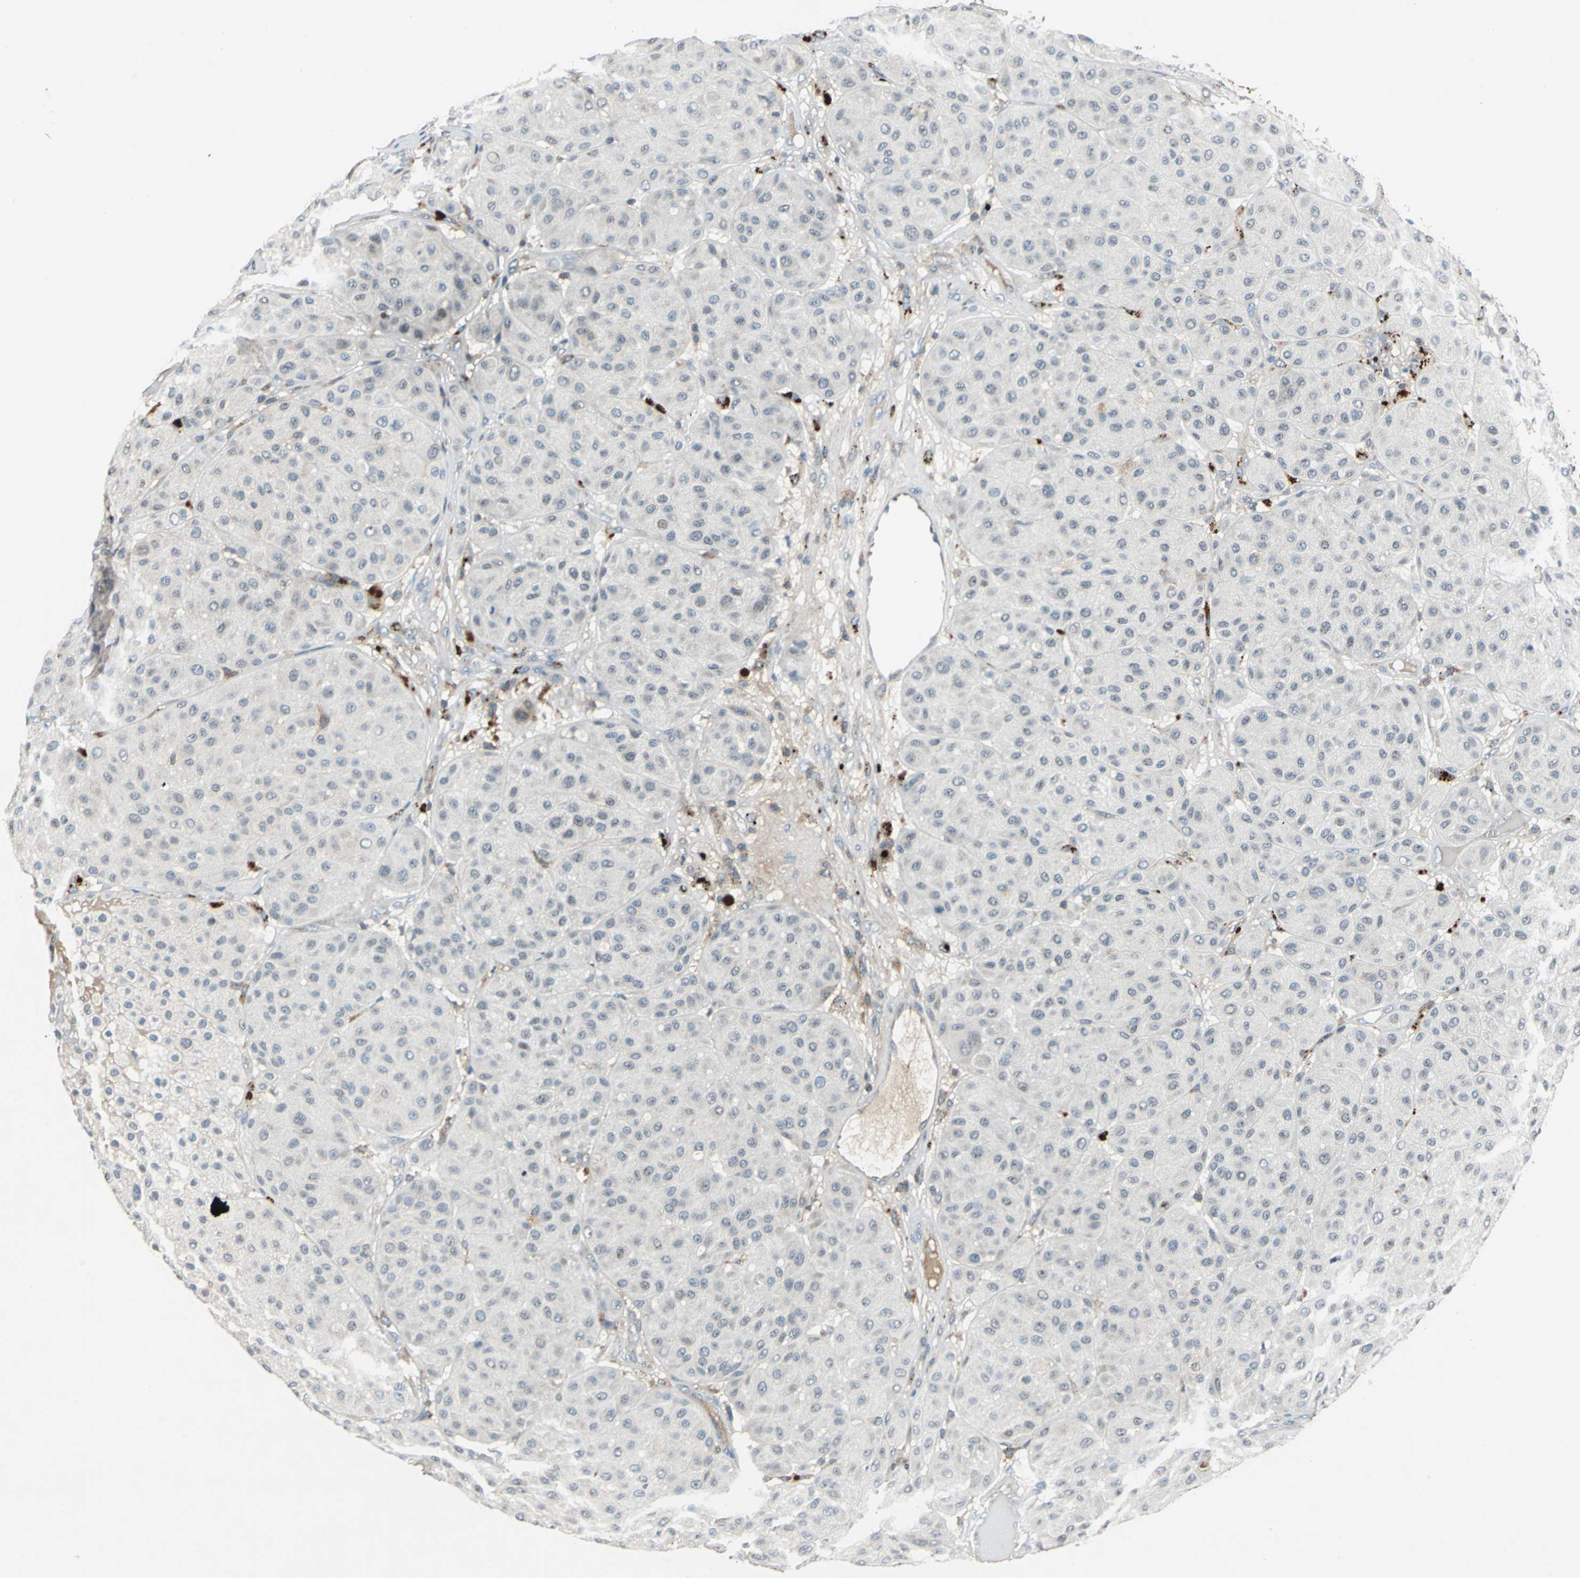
{"staining": {"intensity": "negative", "quantity": "none", "location": "none"}, "tissue": "melanoma", "cell_type": "Tumor cells", "image_type": "cancer", "snomed": [{"axis": "morphology", "description": "Normal tissue, NOS"}, {"axis": "morphology", "description": "Malignant melanoma, Metastatic site"}, {"axis": "topography", "description": "Skin"}], "caption": "DAB (3,3'-diaminobenzidine) immunohistochemical staining of melanoma displays no significant expression in tumor cells.", "gene": "SLC19A2", "patient": {"sex": "male", "age": 41}}